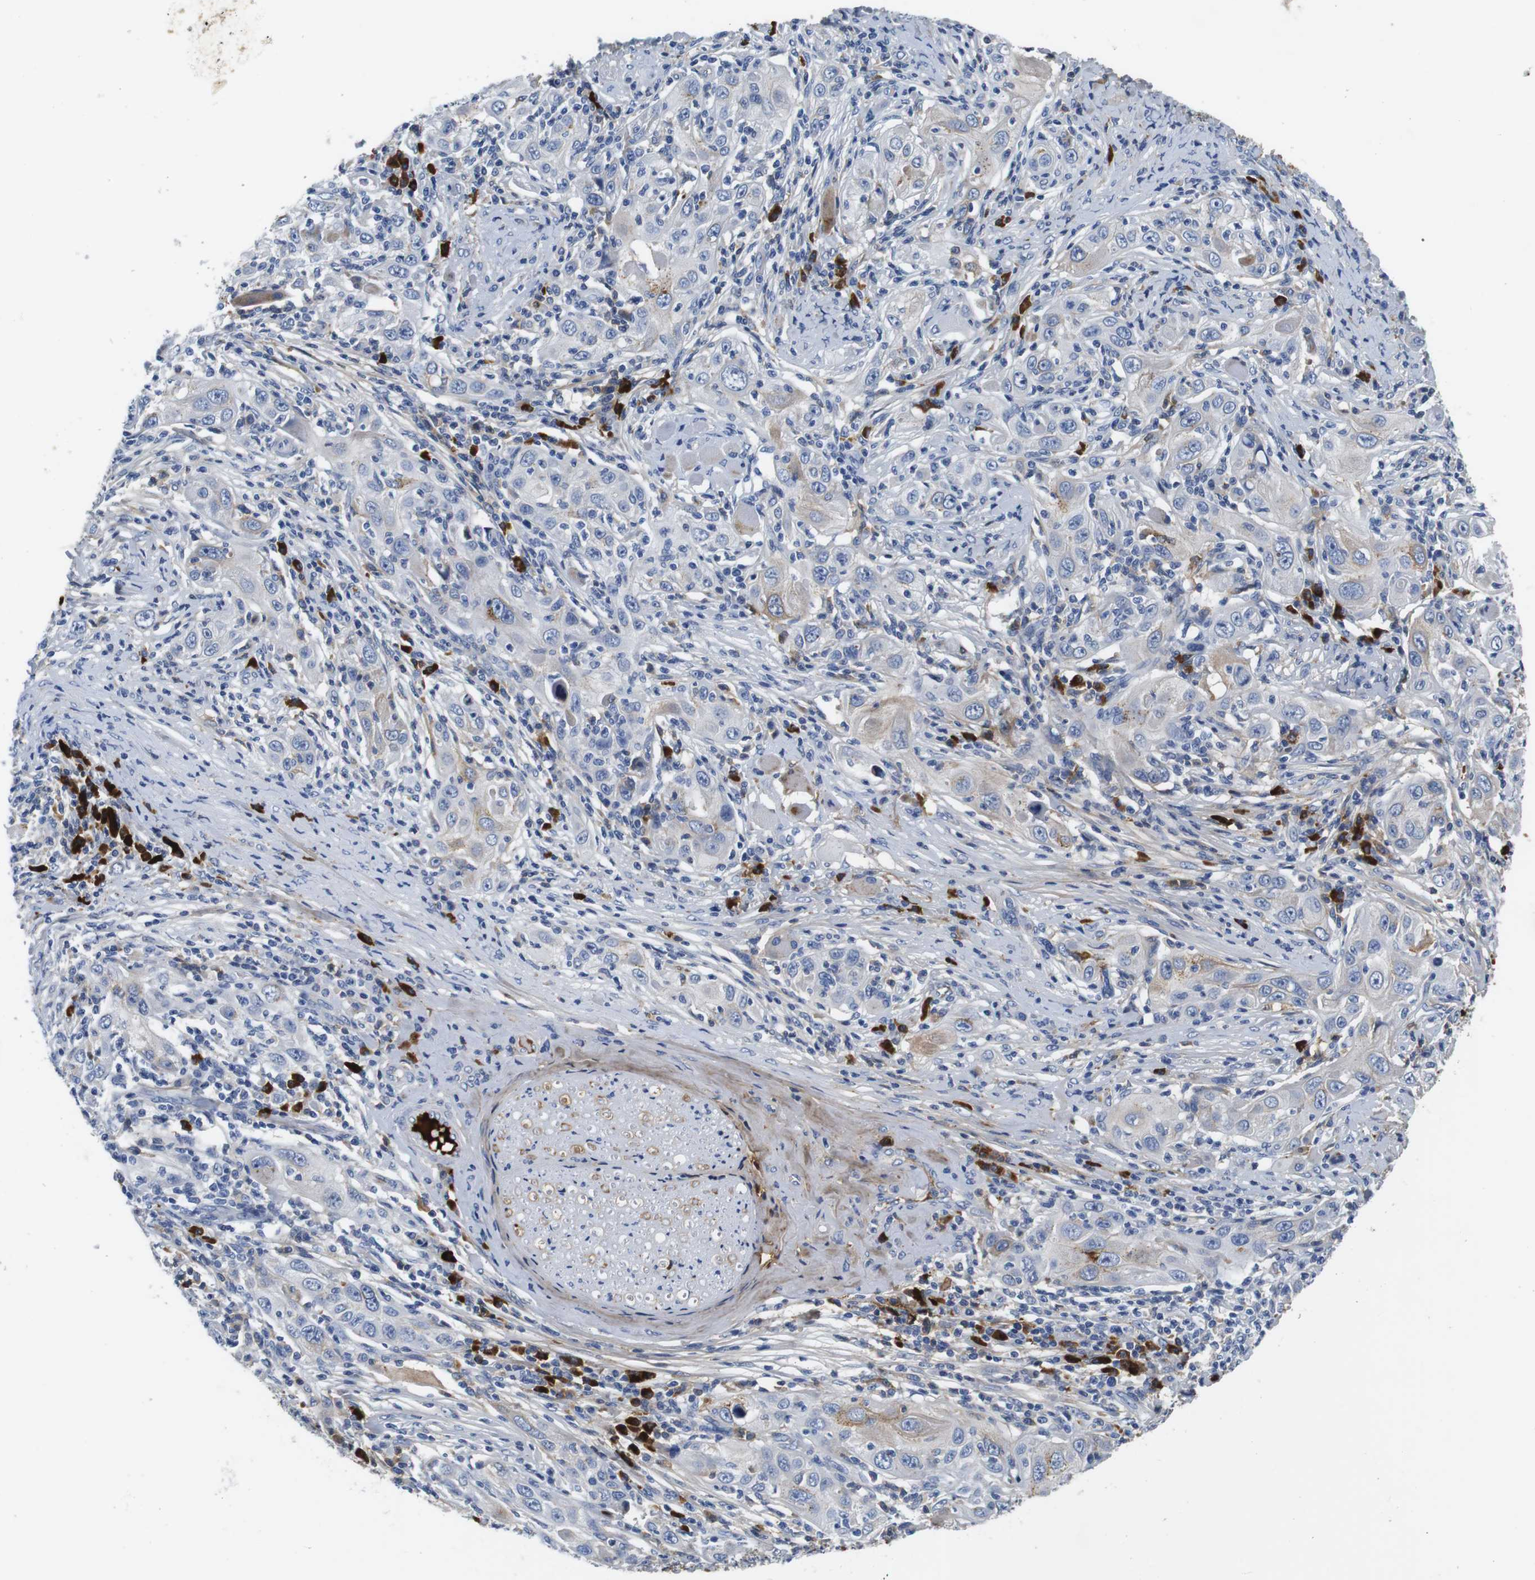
{"staining": {"intensity": "negative", "quantity": "none", "location": "none"}, "tissue": "skin cancer", "cell_type": "Tumor cells", "image_type": "cancer", "snomed": [{"axis": "morphology", "description": "Squamous cell carcinoma, NOS"}, {"axis": "topography", "description": "Skin"}], "caption": "This is a histopathology image of immunohistochemistry (IHC) staining of skin cancer, which shows no staining in tumor cells. (Stains: DAB (3,3'-diaminobenzidine) IHC with hematoxylin counter stain, Microscopy: brightfield microscopy at high magnification).", "gene": "IGKC", "patient": {"sex": "female", "age": 88}}